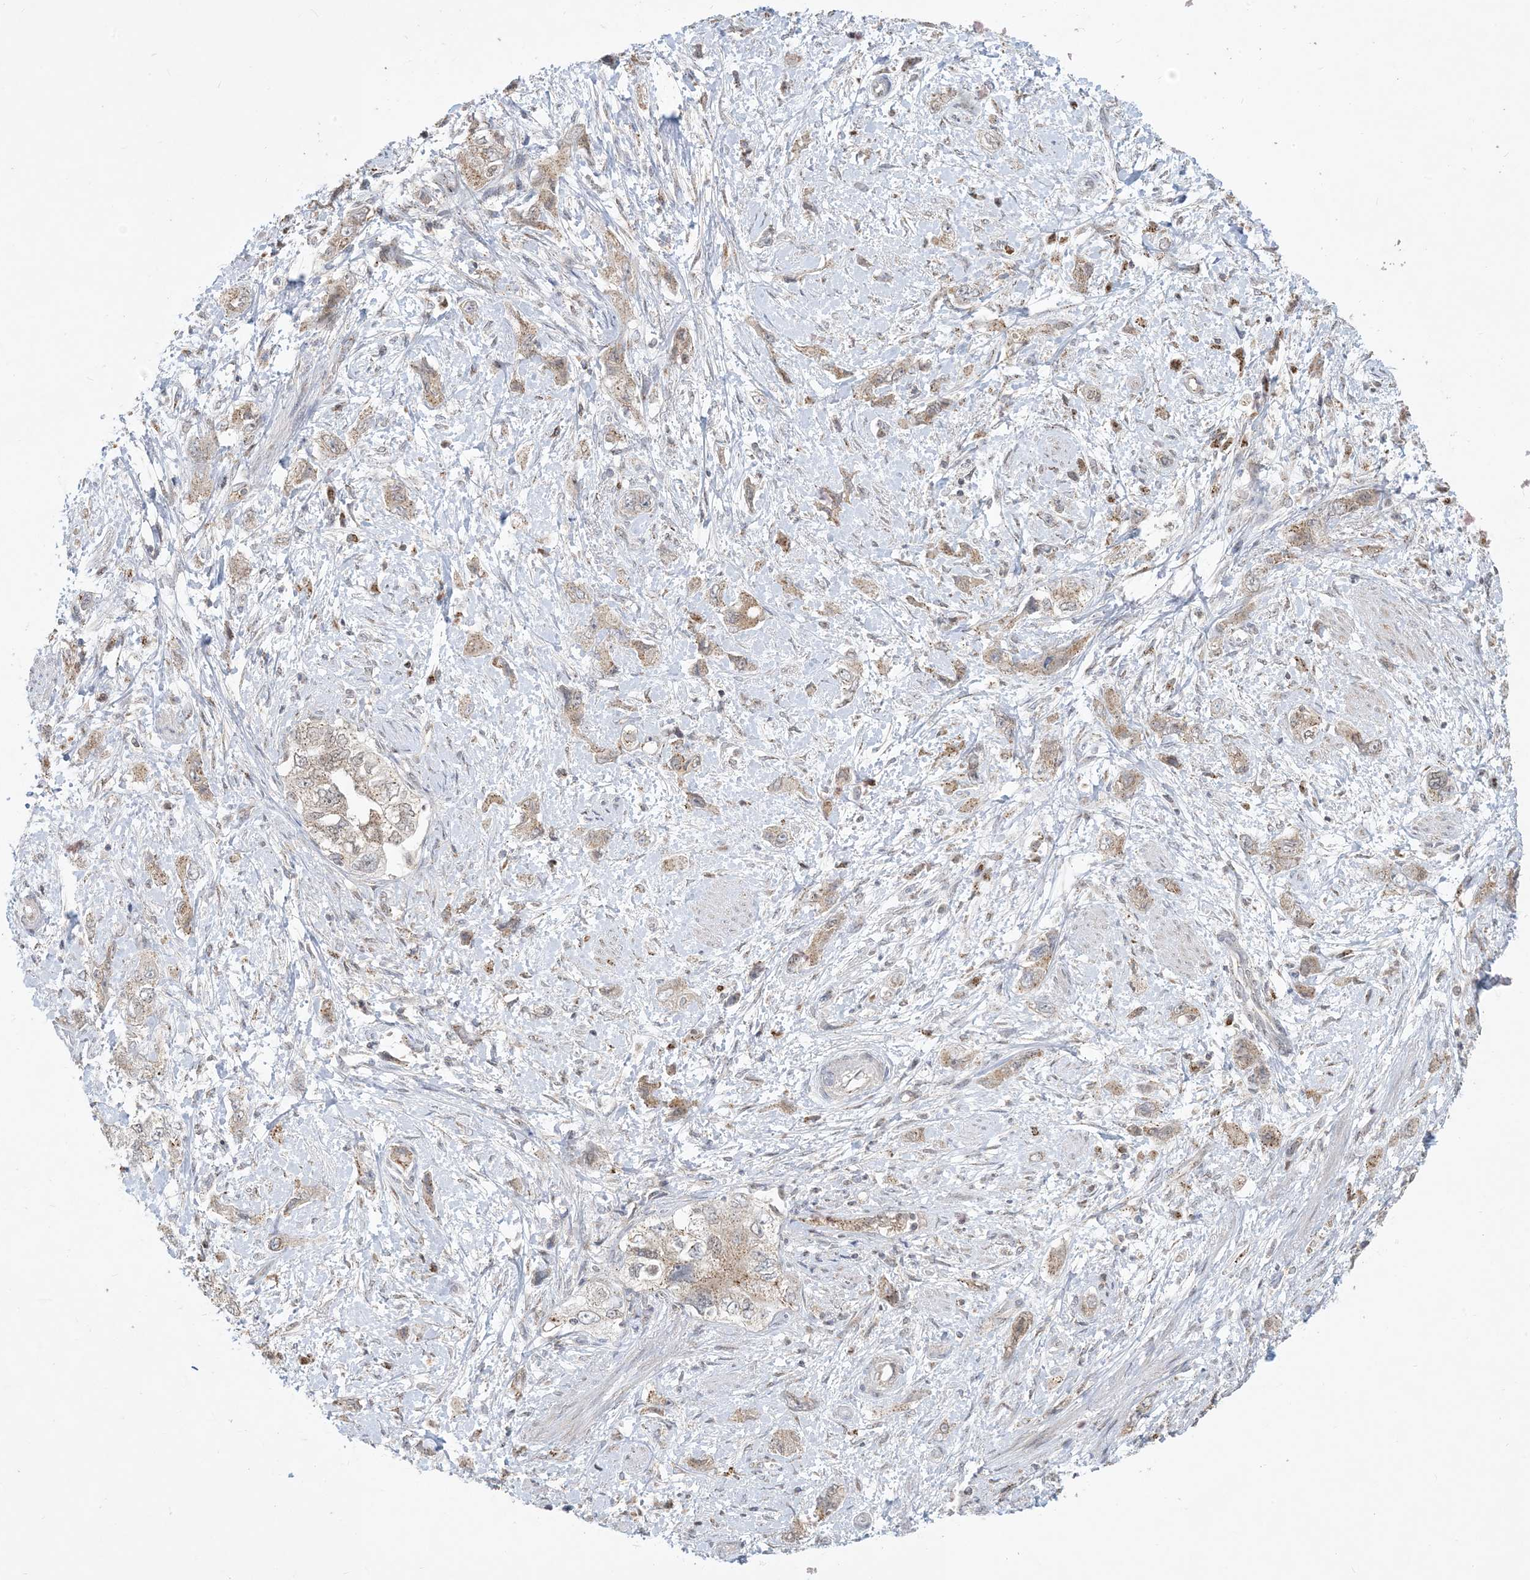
{"staining": {"intensity": "moderate", "quantity": ">75%", "location": "cytoplasmic/membranous"}, "tissue": "pancreatic cancer", "cell_type": "Tumor cells", "image_type": "cancer", "snomed": [{"axis": "morphology", "description": "Adenocarcinoma, NOS"}, {"axis": "topography", "description": "Pancreas"}], "caption": "Immunohistochemical staining of adenocarcinoma (pancreatic) demonstrates medium levels of moderate cytoplasmic/membranous expression in about >75% of tumor cells. The staining is performed using DAB brown chromogen to label protein expression. The nuclei are counter-stained blue using hematoxylin.", "gene": "CCDC14", "patient": {"sex": "female", "age": 73}}